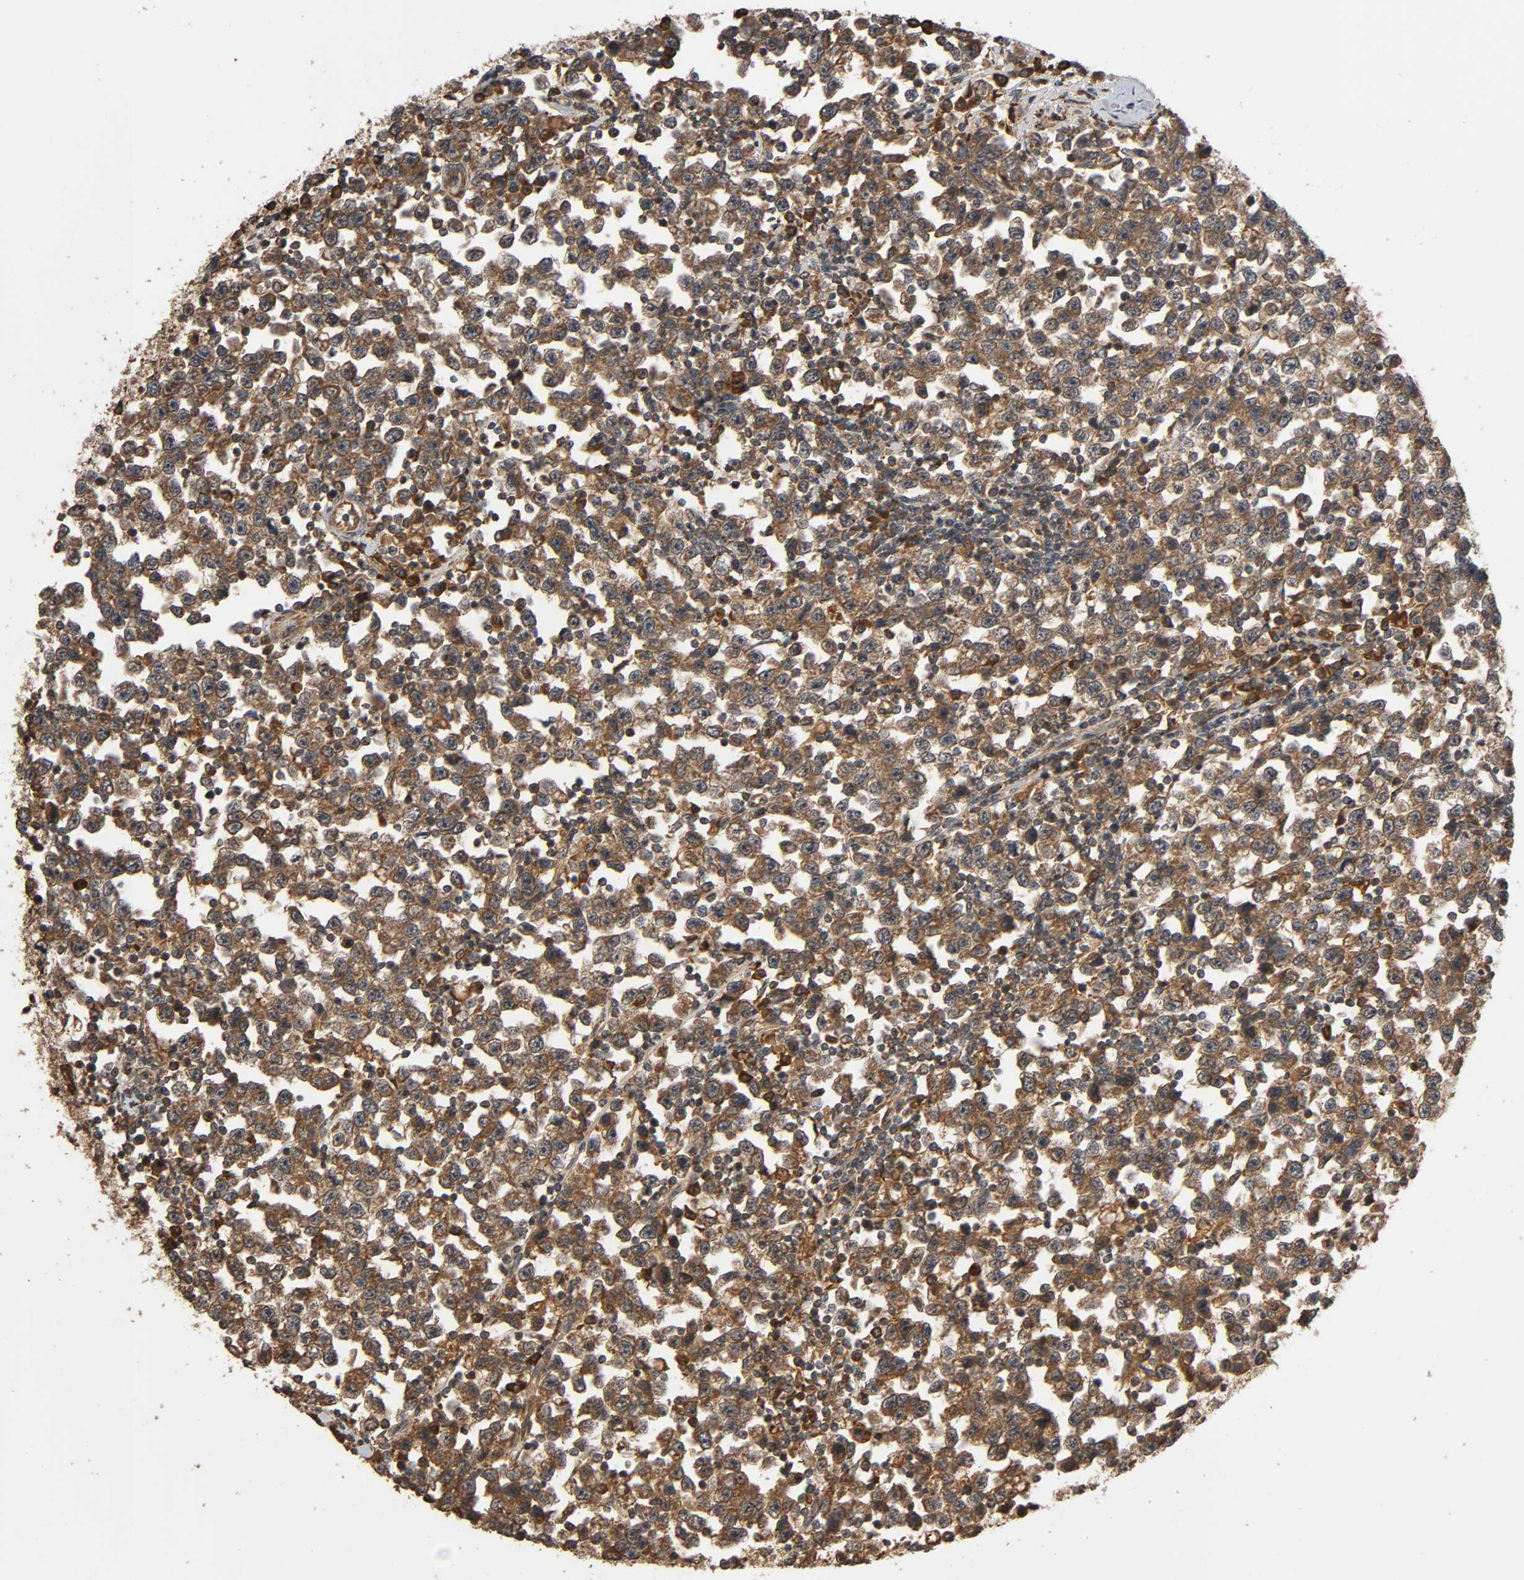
{"staining": {"intensity": "moderate", "quantity": ">75%", "location": "cytoplasmic/membranous"}, "tissue": "testis cancer", "cell_type": "Tumor cells", "image_type": "cancer", "snomed": [{"axis": "morphology", "description": "Seminoma, NOS"}, {"axis": "topography", "description": "Testis"}], "caption": "Immunohistochemistry (IHC) staining of testis cancer, which demonstrates medium levels of moderate cytoplasmic/membranous positivity in approximately >75% of tumor cells indicating moderate cytoplasmic/membranous protein staining. The staining was performed using DAB (brown) for protein detection and nuclei were counterstained in hematoxylin (blue).", "gene": "MAP3K8", "patient": {"sex": "male", "age": 43}}